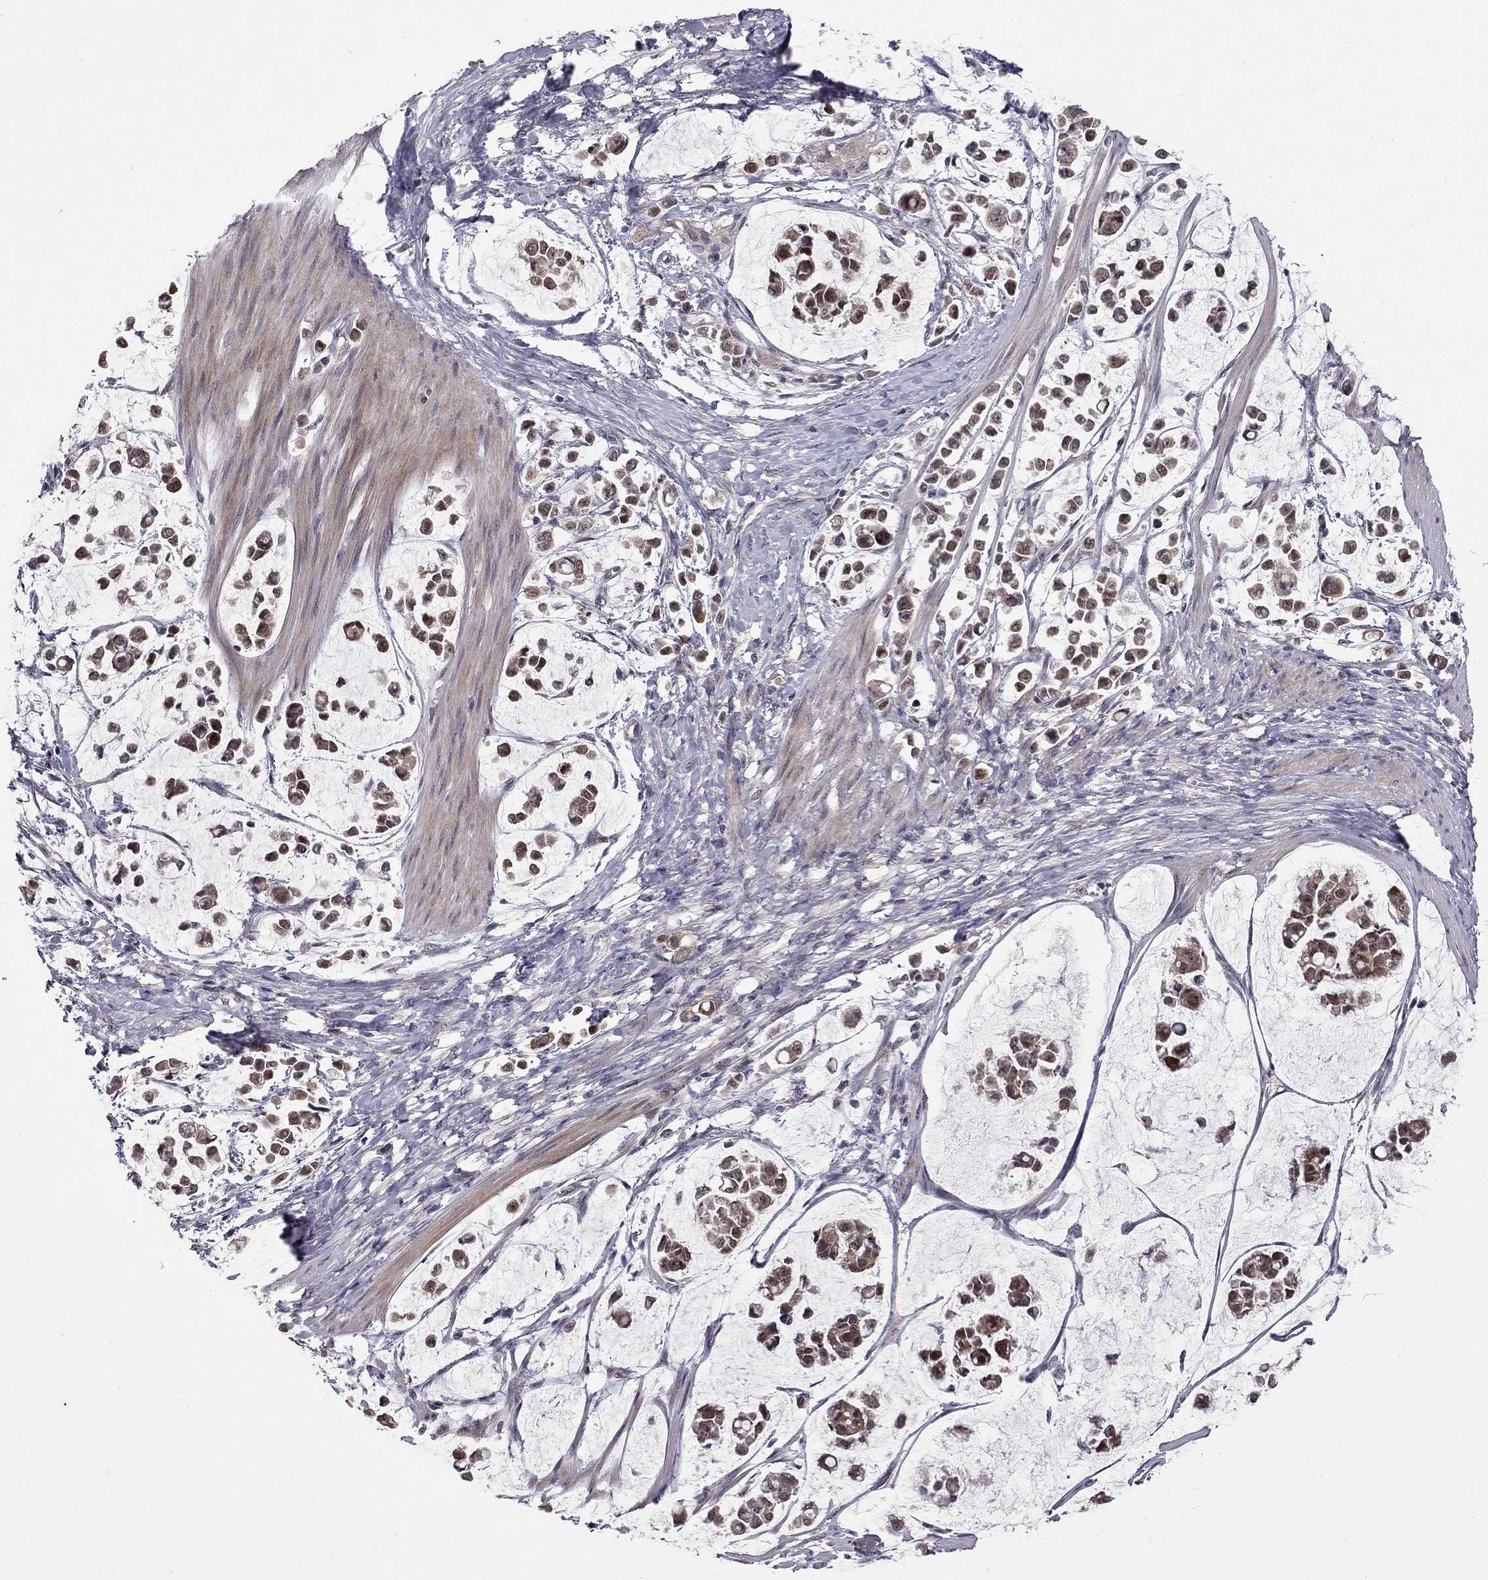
{"staining": {"intensity": "moderate", "quantity": "25%-75%", "location": "cytoplasmic/membranous"}, "tissue": "stomach cancer", "cell_type": "Tumor cells", "image_type": "cancer", "snomed": [{"axis": "morphology", "description": "Adenocarcinoma, NOS"}, {"axis": "topography", "description": "Stomach"}], "caption": "Protein staining of stomach cancer (adenocarcinoma) tissue shows moderate cytoplasmic/membranous staining in about 25%-75% of tumor cells.", "gene": "STXBP6", "patient": {"sex": "male", "age": 82}}